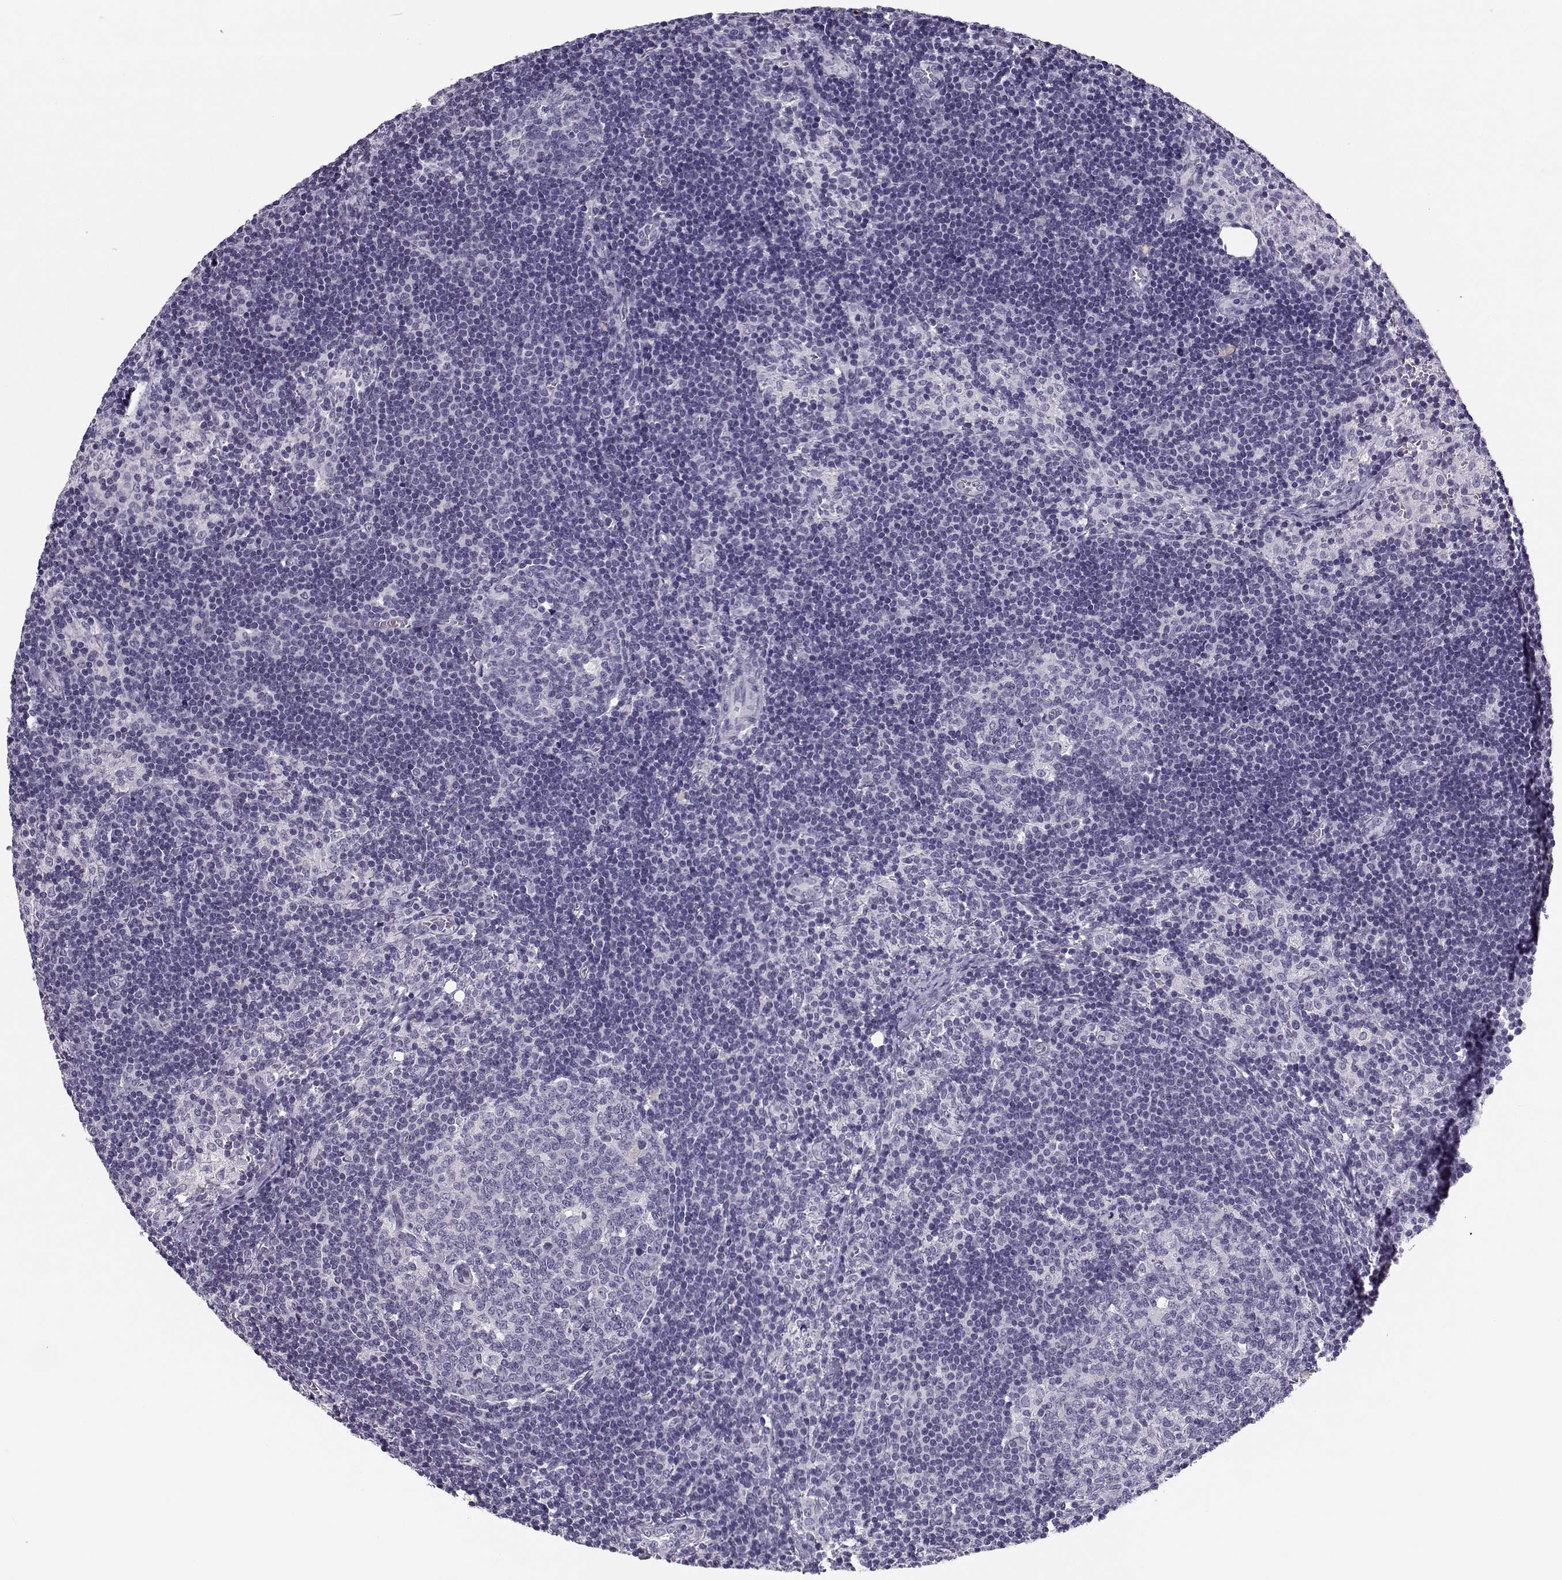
{"staining": {"intensity": "negative", "quantity": "none", "location": "none"}, "tissue": "lymph node", "cell_type": "Germinal center cells", "image_type": "normal", "snomed": [{"axis": "morphology", "description": "Normal tissue, NOS"}, {"axis": "topography", "description": "Lymph node"}], "caption": "DAB immunohistochemical staining of benign human lymph node shows no significant positivity in germinal center cells. (Immunohistochemistry, brightfield microscopy, high magnification).", "gene": "CFAP77", "patient": {"sex": "female", "age": 52}}